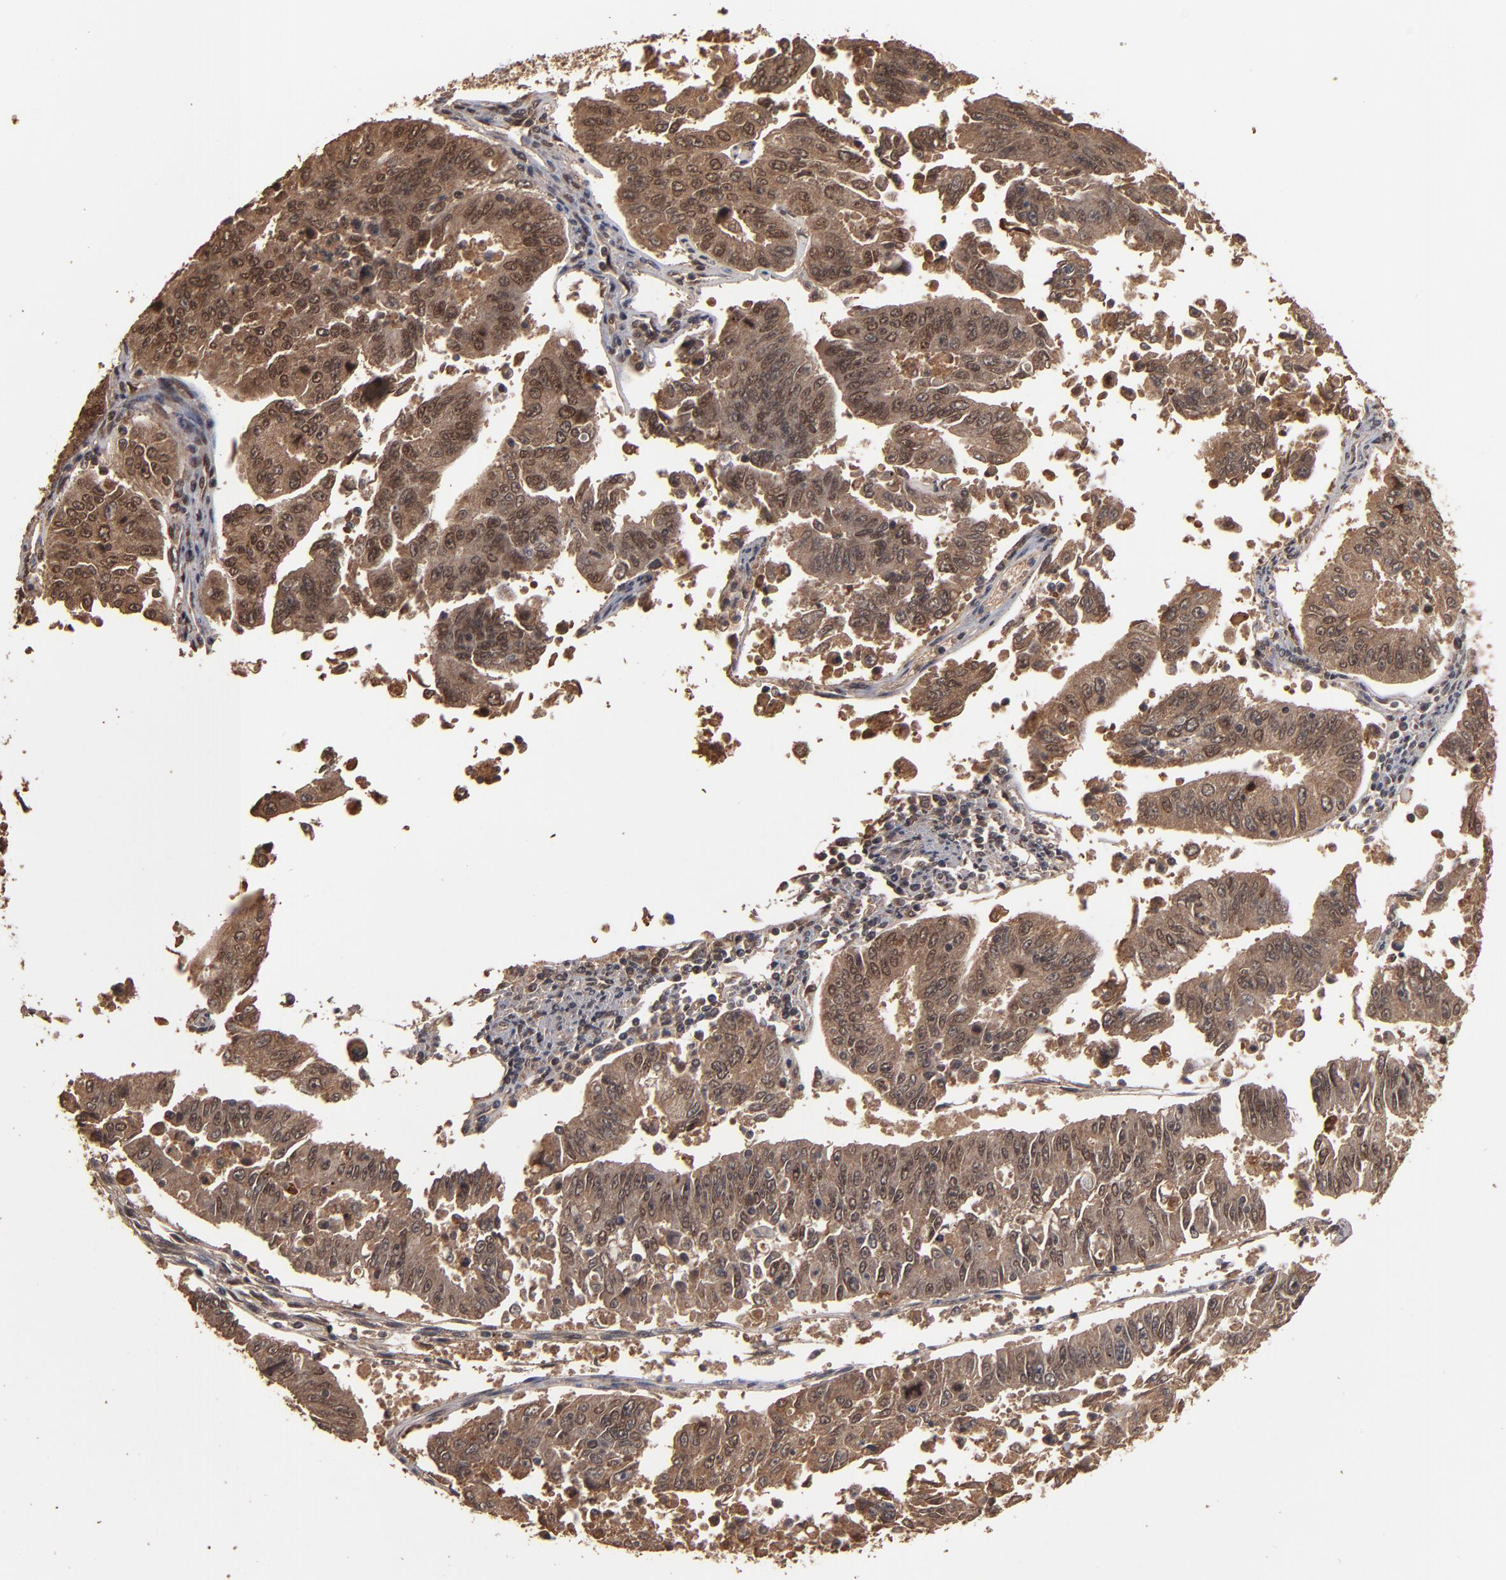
{"staining": {"intensity": "strong", "quantity": ">75%", "location": "cytoplasmic/membranous,nuclear"}, "tissue": "endometrial cancer", "cell_type": "Tumor cells", "image_type": "cancer", "snomed": [{"axis": "morphology", "description": "Adenocarcinoma, NOS"}, {"axis": "topography", "description": "Endometrium"}], "caption": "The micrograph demonstrates immunohistochemical staining of endometrial cancer (adenocarcinoma). There is strong cytoplasmic/membranous and nuclear expression is appreciated in about >75% of tumor cells.", "gene": "NXF2B", "patient": {"sex": "female", "age": 42}}